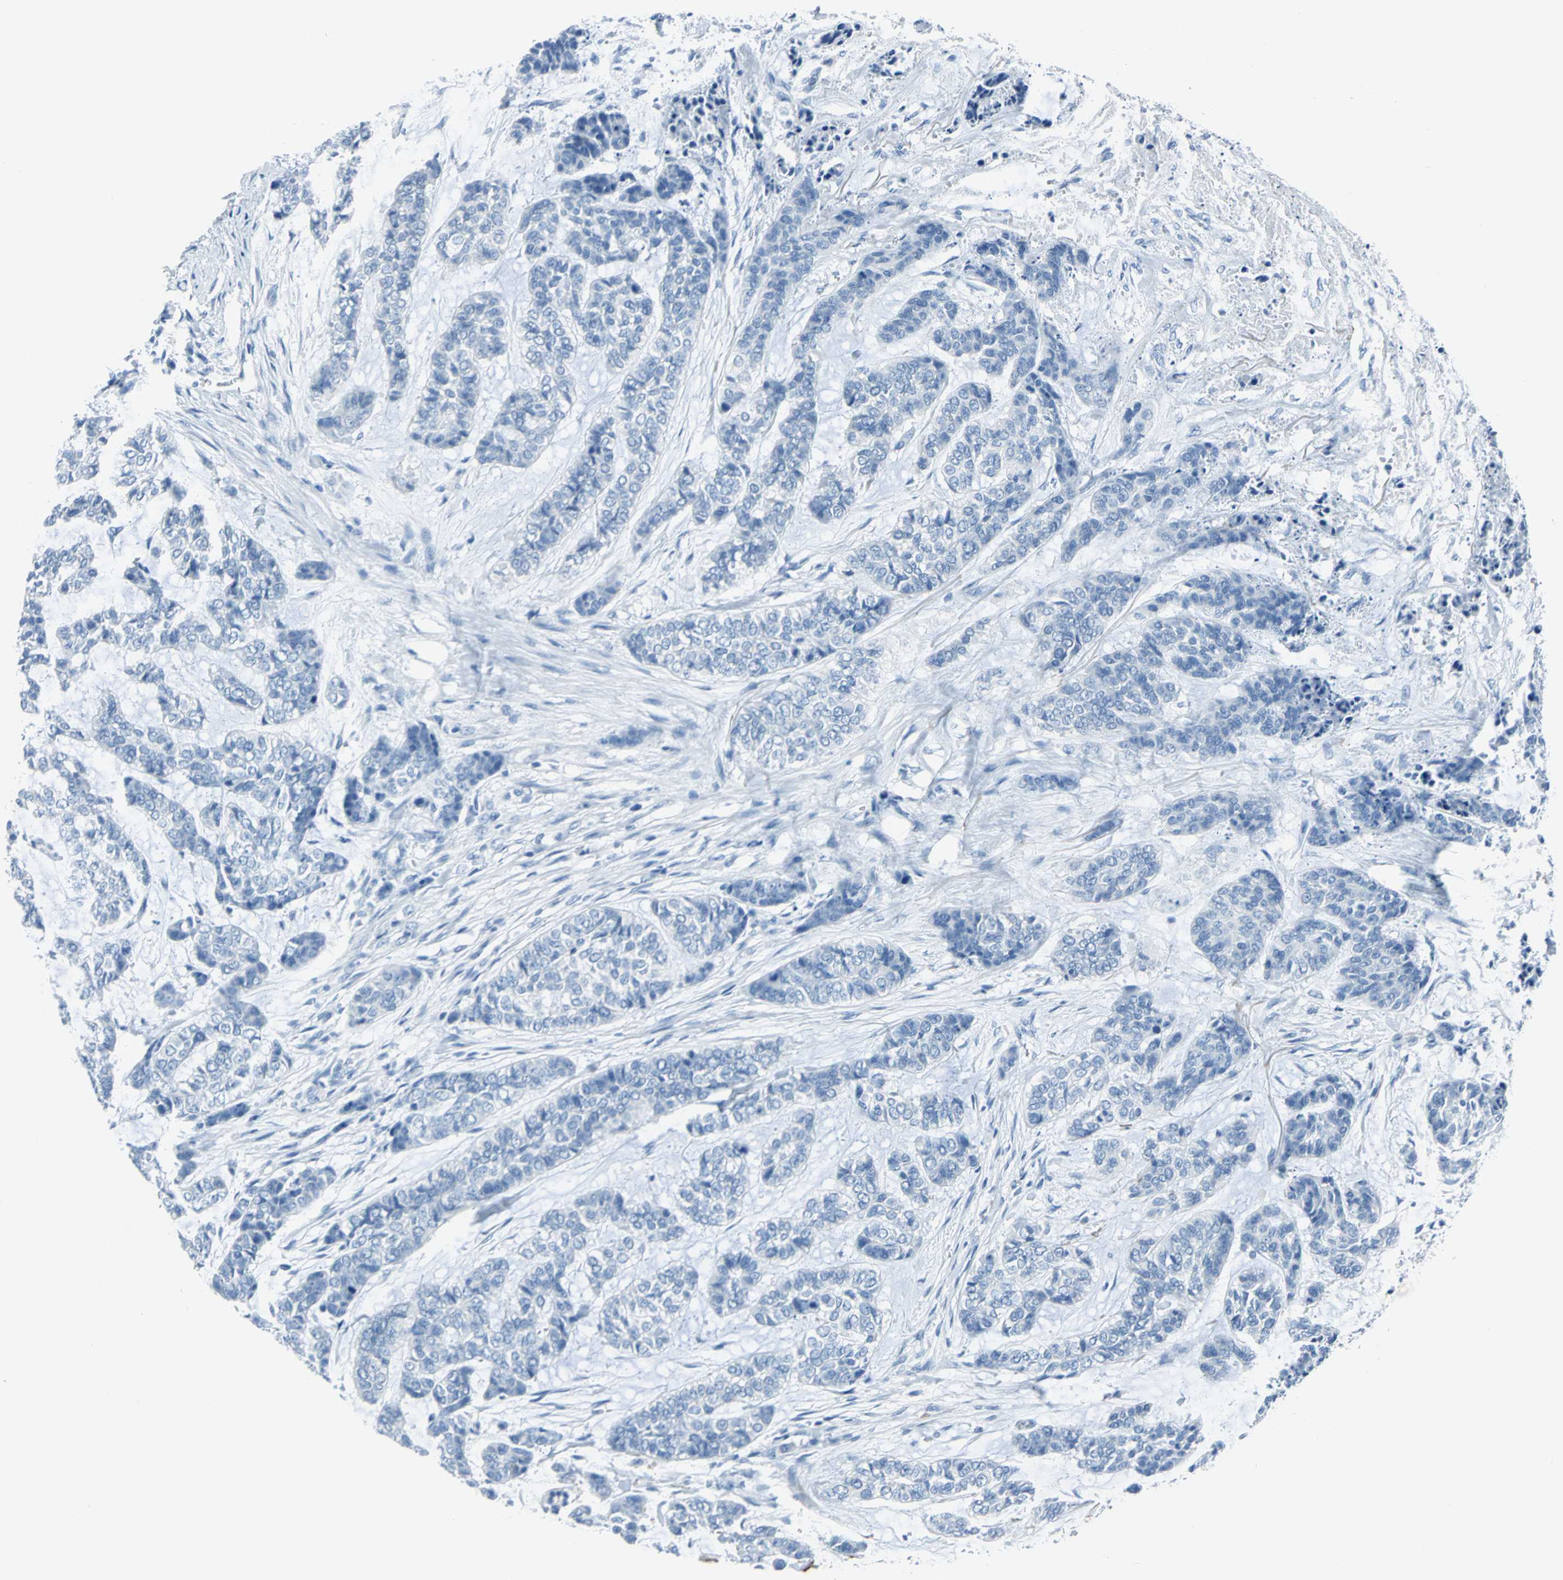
{"staining": {"intensity": "negative", "quantity": "none", "location": "none"}, "tissue": "skin cancer", "cell_type": "Tumor cells", "image_type": "cancer", "snomed": [{"axis": "morphology", "description": "Basal cell carcinoma"}, {"axis": "topography", "description": "Skin"}], "caption": "Basal cell carcinoma (skin) stained for a protein using immunohistochemistry (IHC) displays no expression tumor cells.", "gene": "PKLR", "patient": {"sex": "female", "age": 64}}